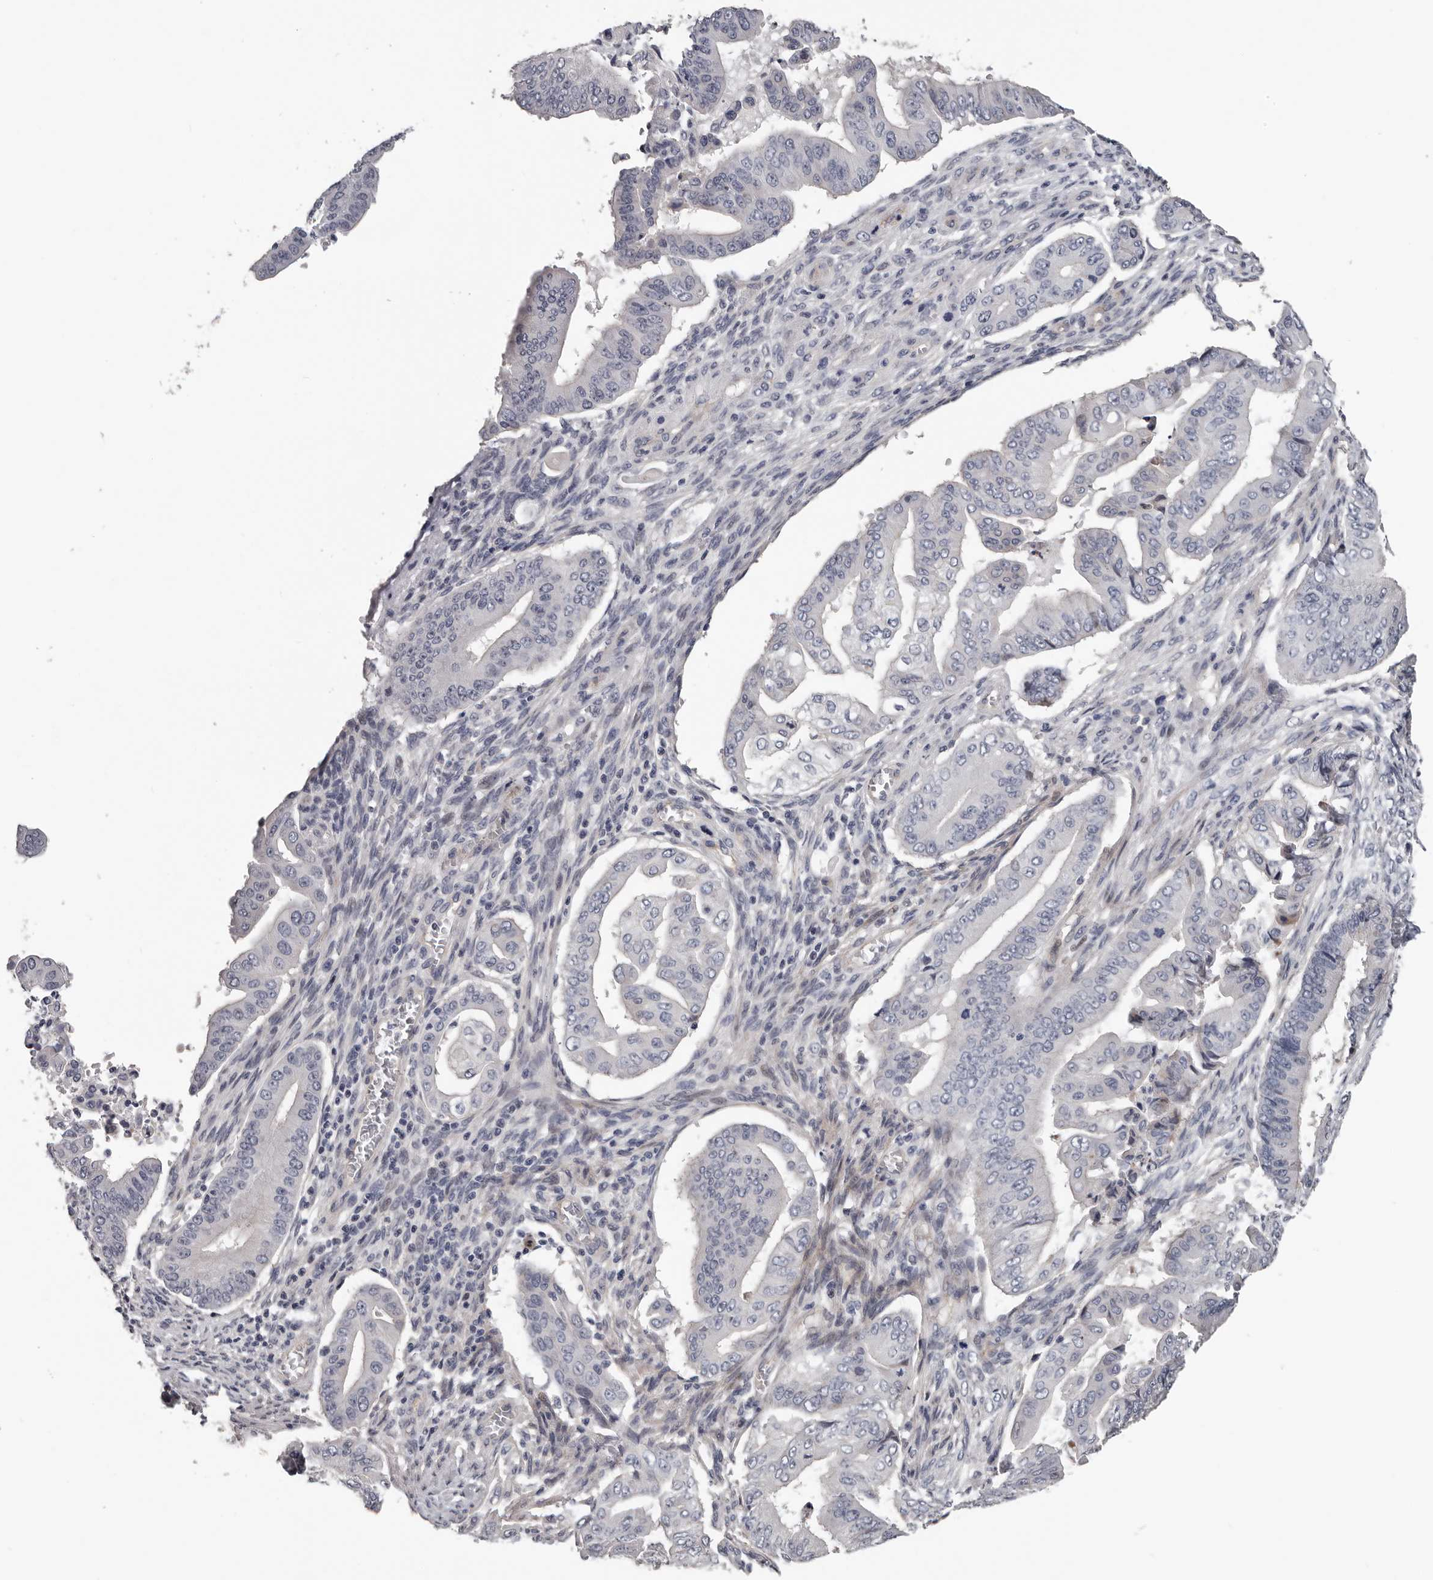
{"staining": {"intensity": "negative", "quantity": "none", "location": "none"}, "tissue": "pancreatic cancer", "cell_type": "Tumor cells", "image_type": "cancer", "snomed": [{"axis": "morphology", "description": "Adenocarcinoma, NOS"}, {"axis": "topography", "description": "Pancreas"}], "caption": "A high-resolution histopathology image shows immunohistochemistry staining of pancreatic cancer (adenocarcinoma), which reveals no significant positivity in tumor cells.", "gene": "RNF217", "patient": {"sex": "female", "age": 77}}